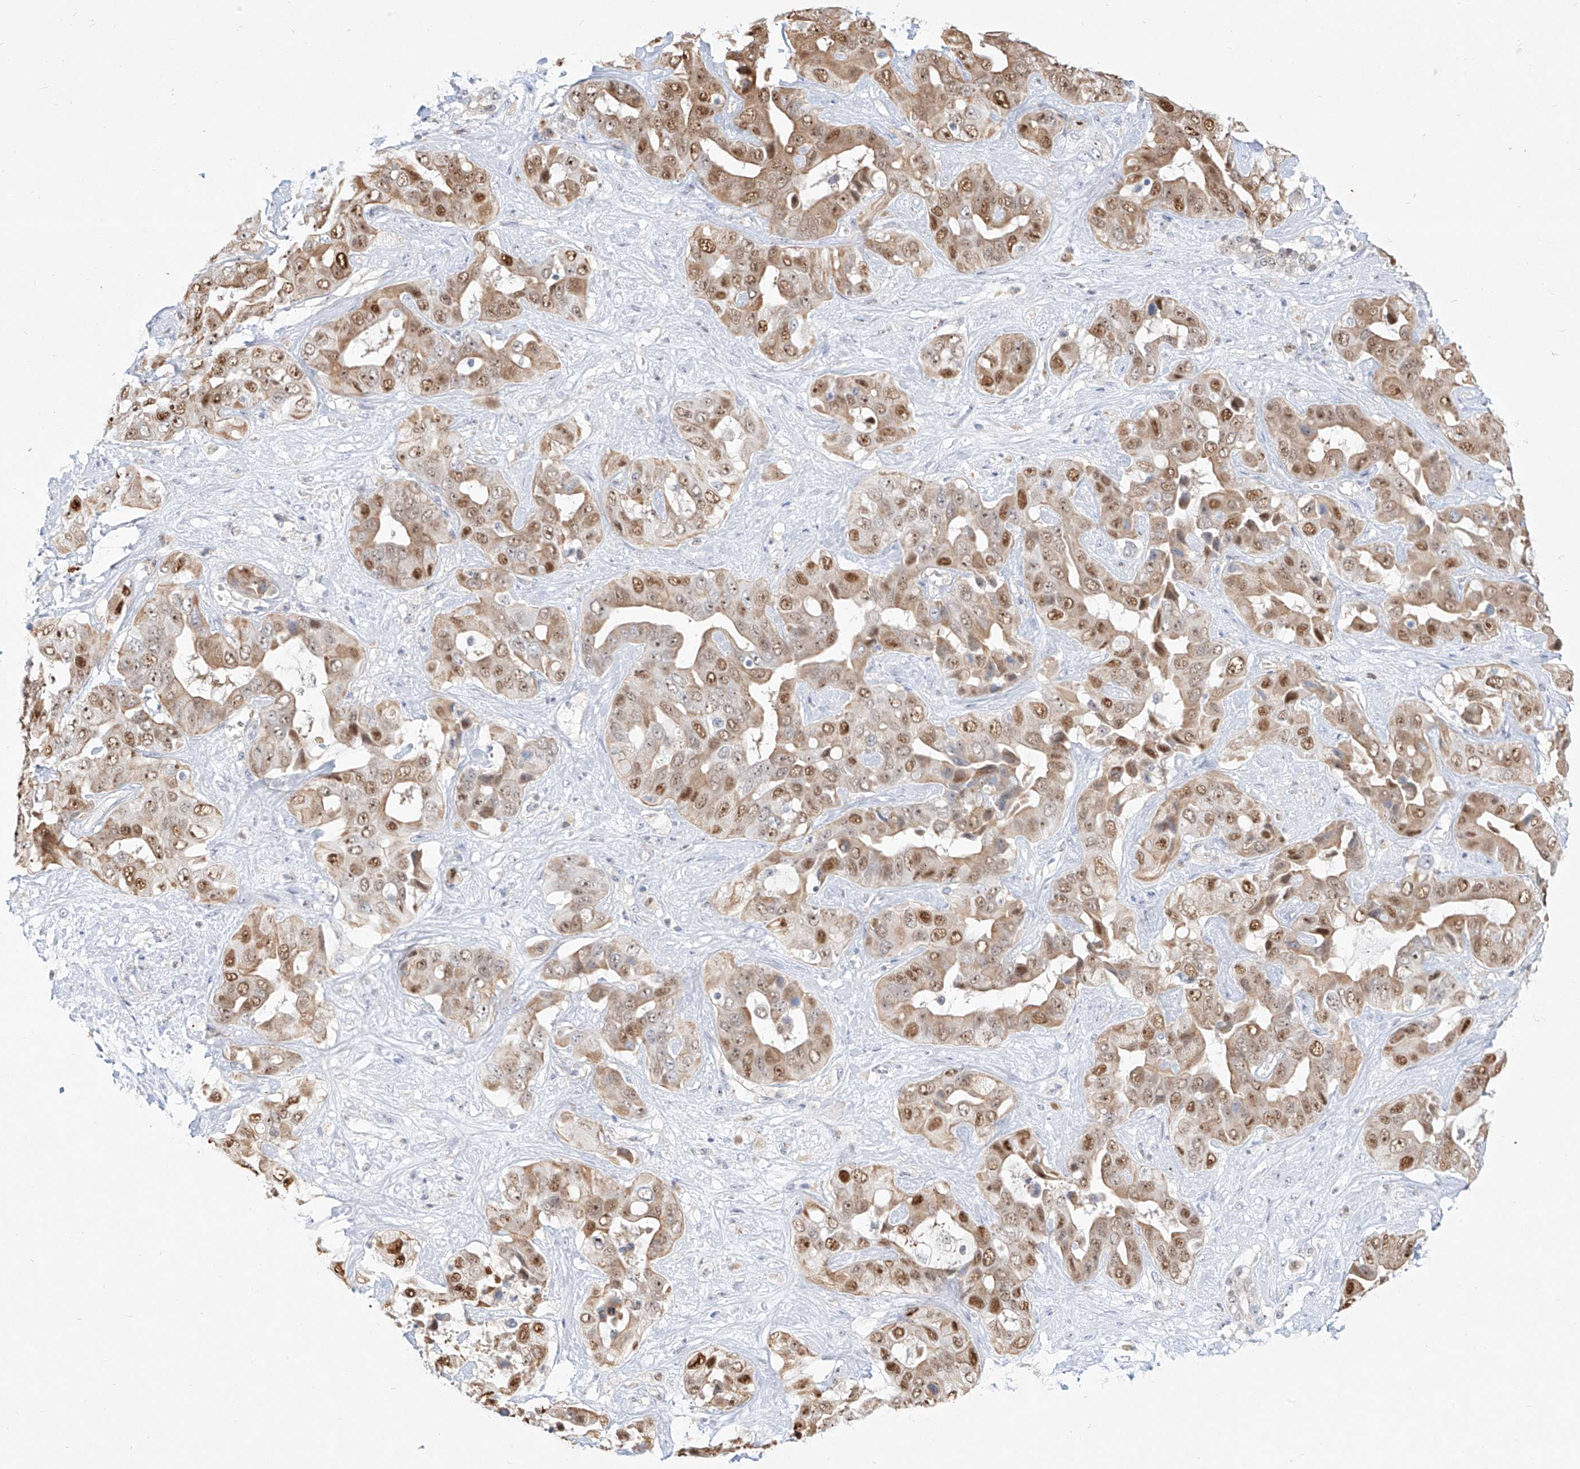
{"staining": {"intensity": "moderate", "quantity": ">75%", "location": "cytoplasmic/membranous,nuclear"}, "tissue": "liver cancer", "cell_type": "Tumor cells", "image_type": "cancer", "snomed": [{"axis": "morphology", "description": "Cholangiocarcinoma"}, {"axis": "topography", "description": "Liver"}], "caption": "Immunohistochemical staining of liver cholangiocarcinoma displays medium levels of moderate cytoplasmic/membranous and nuclear staining in about >75% of tumor cells.", "gene": "SNU13", "patient": {"sex": "female", "age": 52}}